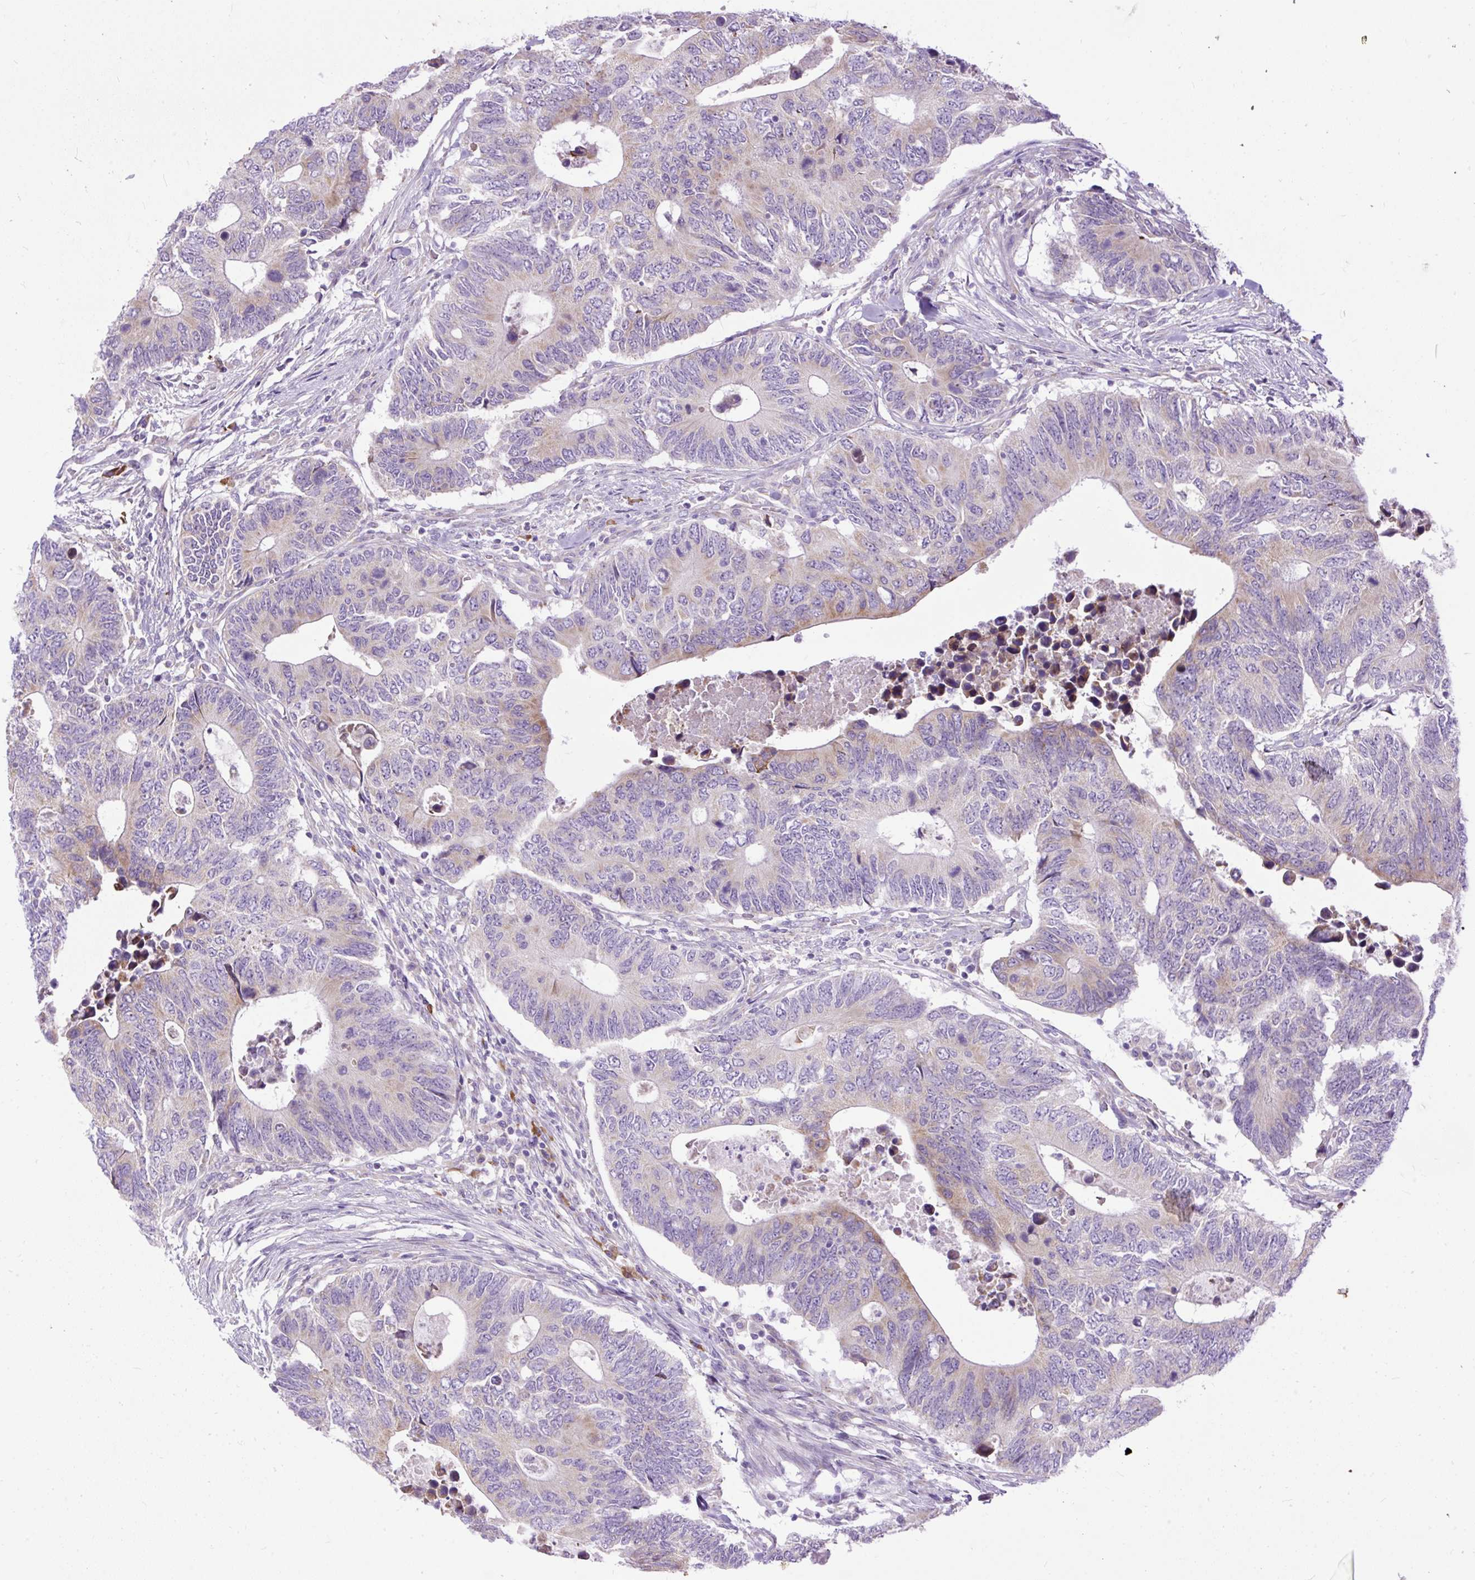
{"staining": {"intensity": "weak", "quantity": "<25%", "location": "cytoplasmic/membranous"}, "tissue": "colorectal cancer", "cell_type": "Tumor cells", "image_type": "cancer", "snomed": [{"axis": "morphology", "description": "Adenocarcinoma, NOS"}, {"axis": "topography", "description": "Colon"}], "caption": "This is a image of IHC staining of colorectal adenocarcinoma, which shows no positivity in tumor cells. (Stains: DAB (3,3'-diaminobenzidine) immunohistochemistry with hematoxylin counter stain, Microscopy: brightfield microscopy at high magnification).", "gene": "SYBU", "patient": {"sex": "male", "age": 87}}